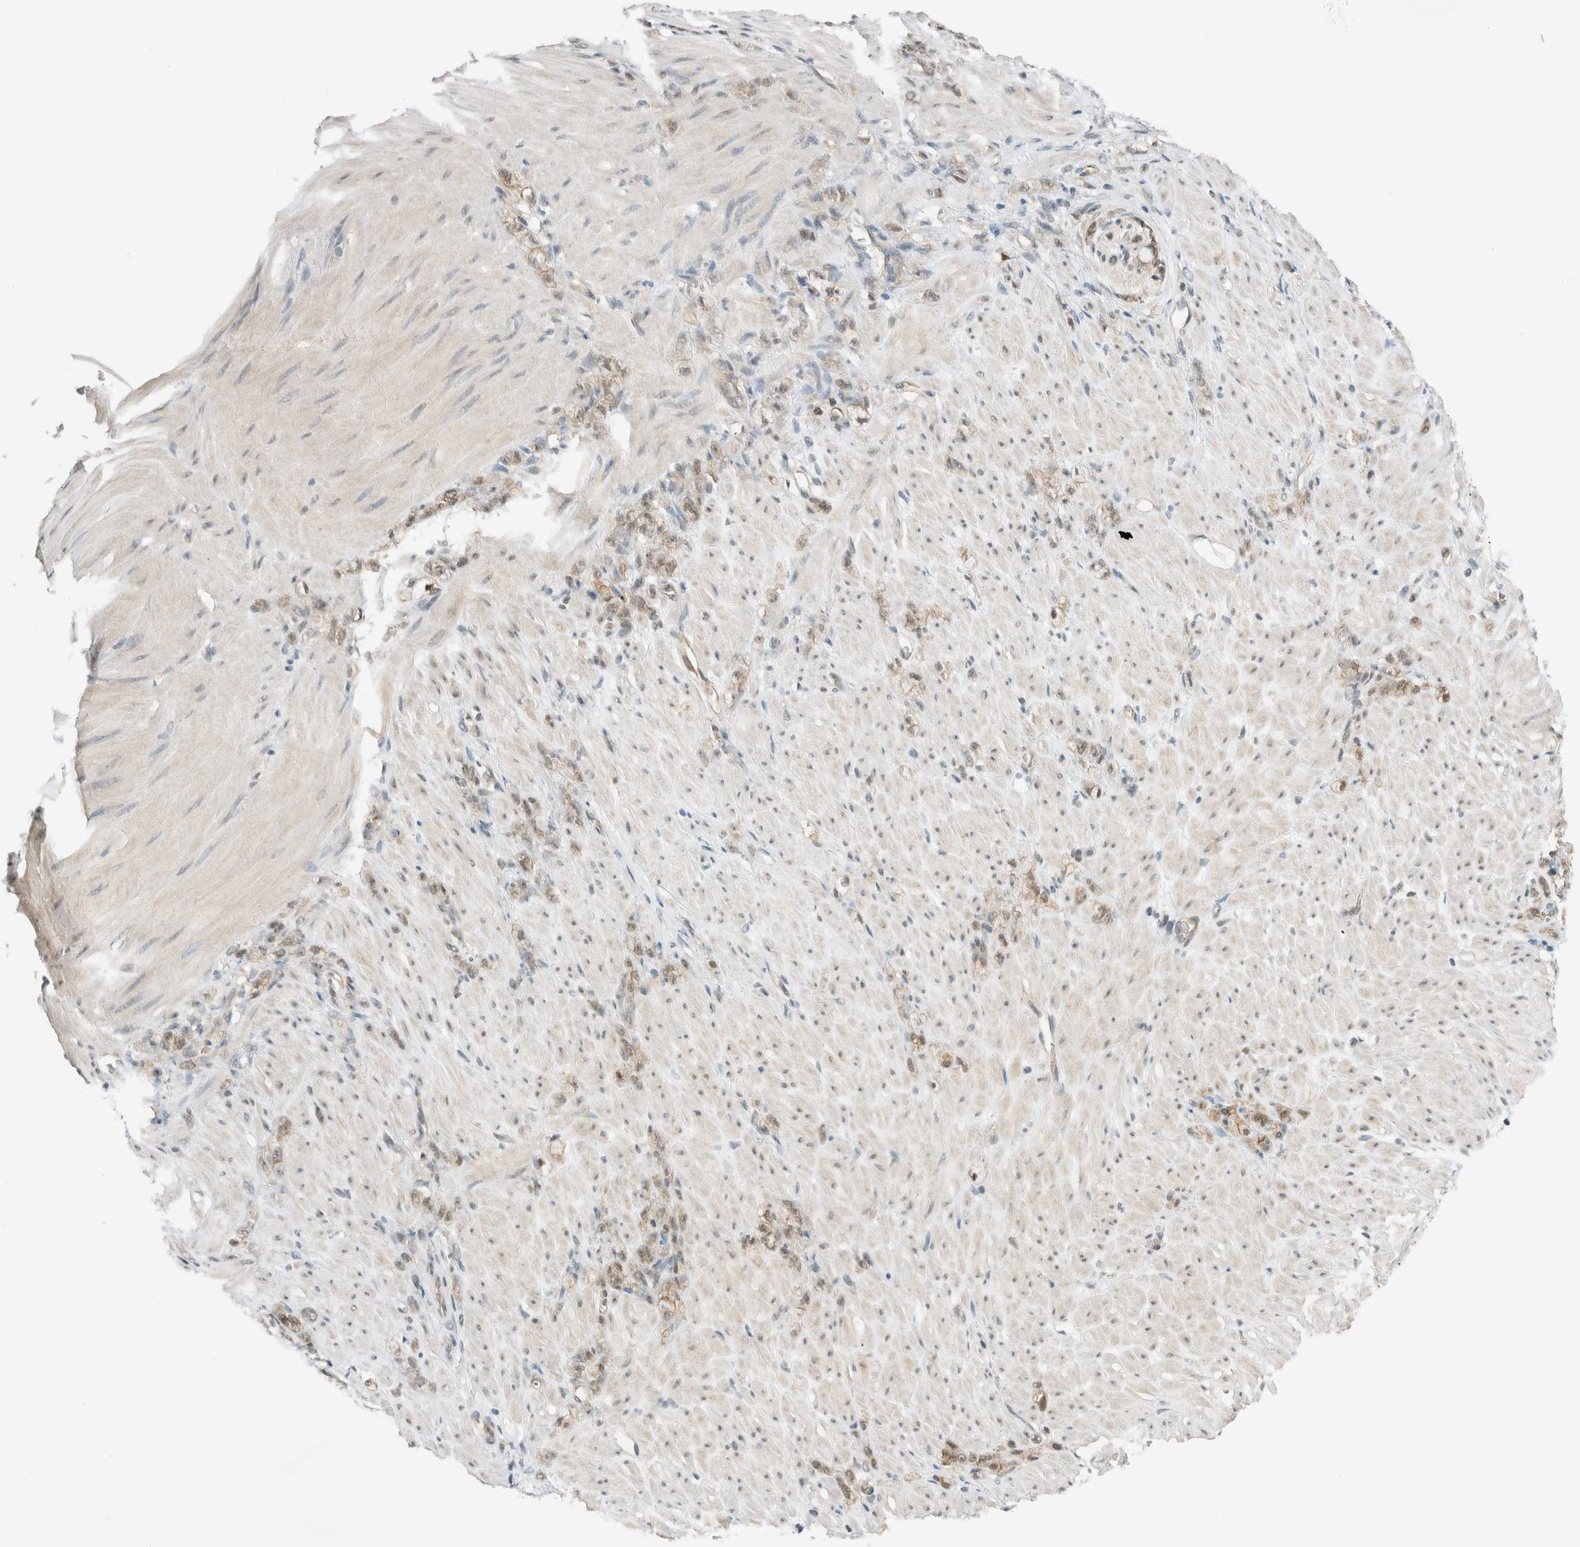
{"staining": {"intensity": "weak", "quantity": ">75%", "location": "cytoplasmic/membranous,nuclear"}, "tissue": "stomach cancer", "cell_type": "Tumor cells", "image_type": "cancer", "snomed": [{"axis": "morphology", "description": "Normal tissue, NOS"}, {"axis": "morphology", "description": "Adenocarcinoma, NOS"}, {"axis": "topography", "description": "Stomach"}], "caption": "Brown immunohistochemical staining in human stomach adenocarcinoma exhibits weak cytoplasmic/membranous and nuclear staining in about >75% of tumor cells. (IHC, brightfield microscopy, high magnification).", "gene": "NIBAN2", "patient": {"sex": "male", "age": 82}}